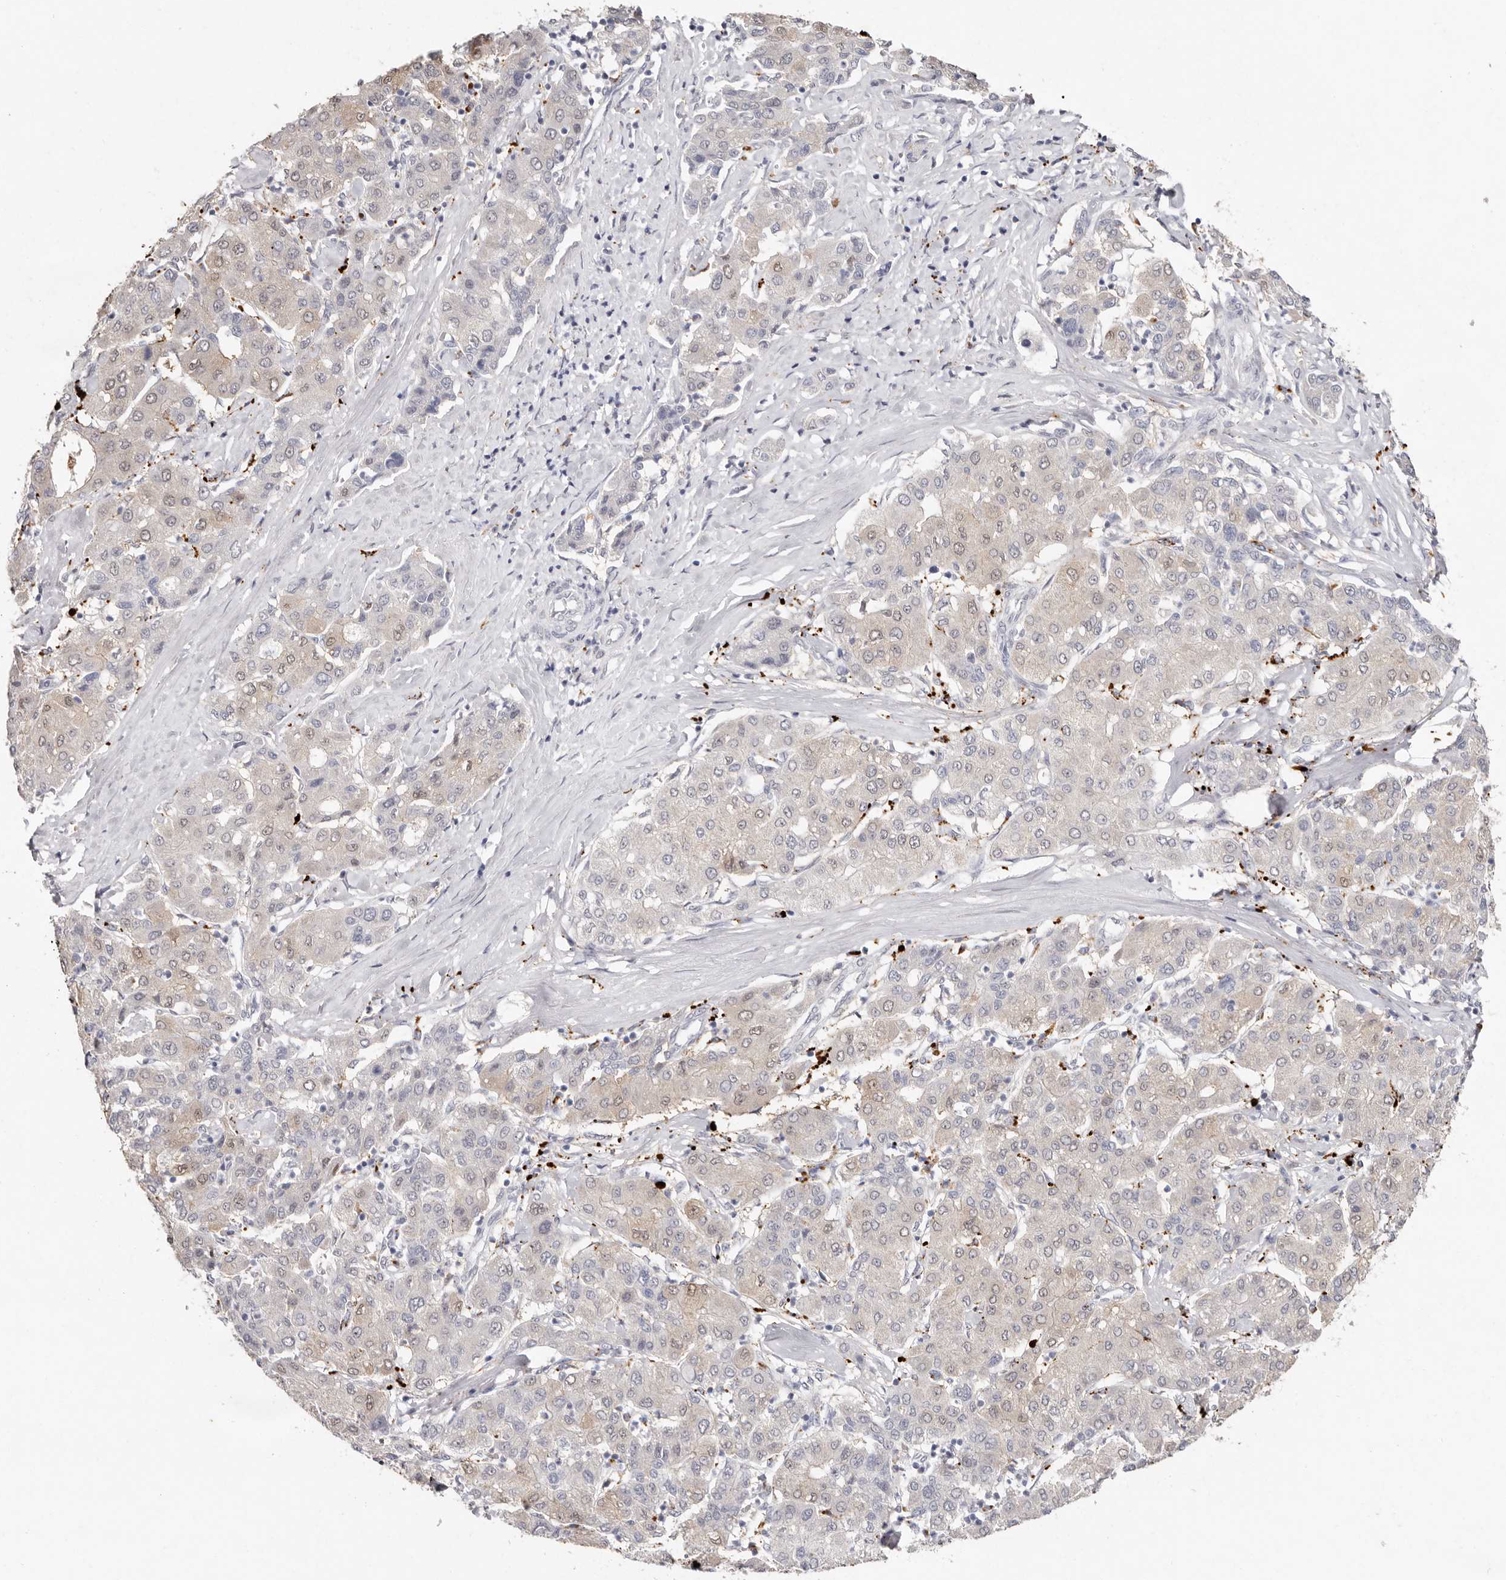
{"staining": {"intensity": "weak", "quantity": ">75%", "location": "cytoplasmic/membranous"}, "tissue": "liver cancer", "cell_type": "Tumor cells", "image_type": "cancer", "snomed": [{"axis": "morphology", "description": "Carcinoma, Hepatocellular, NOS"}, {"axis": "topography", "description": "Liver"}], "caption": "Protein expression analysis of liver cancer reveals weak cytoplasmic/membranous expression in about >75% of tumor cells.", "gene": "FAM185A", "patient": {"sex": "male", "age": 65}}